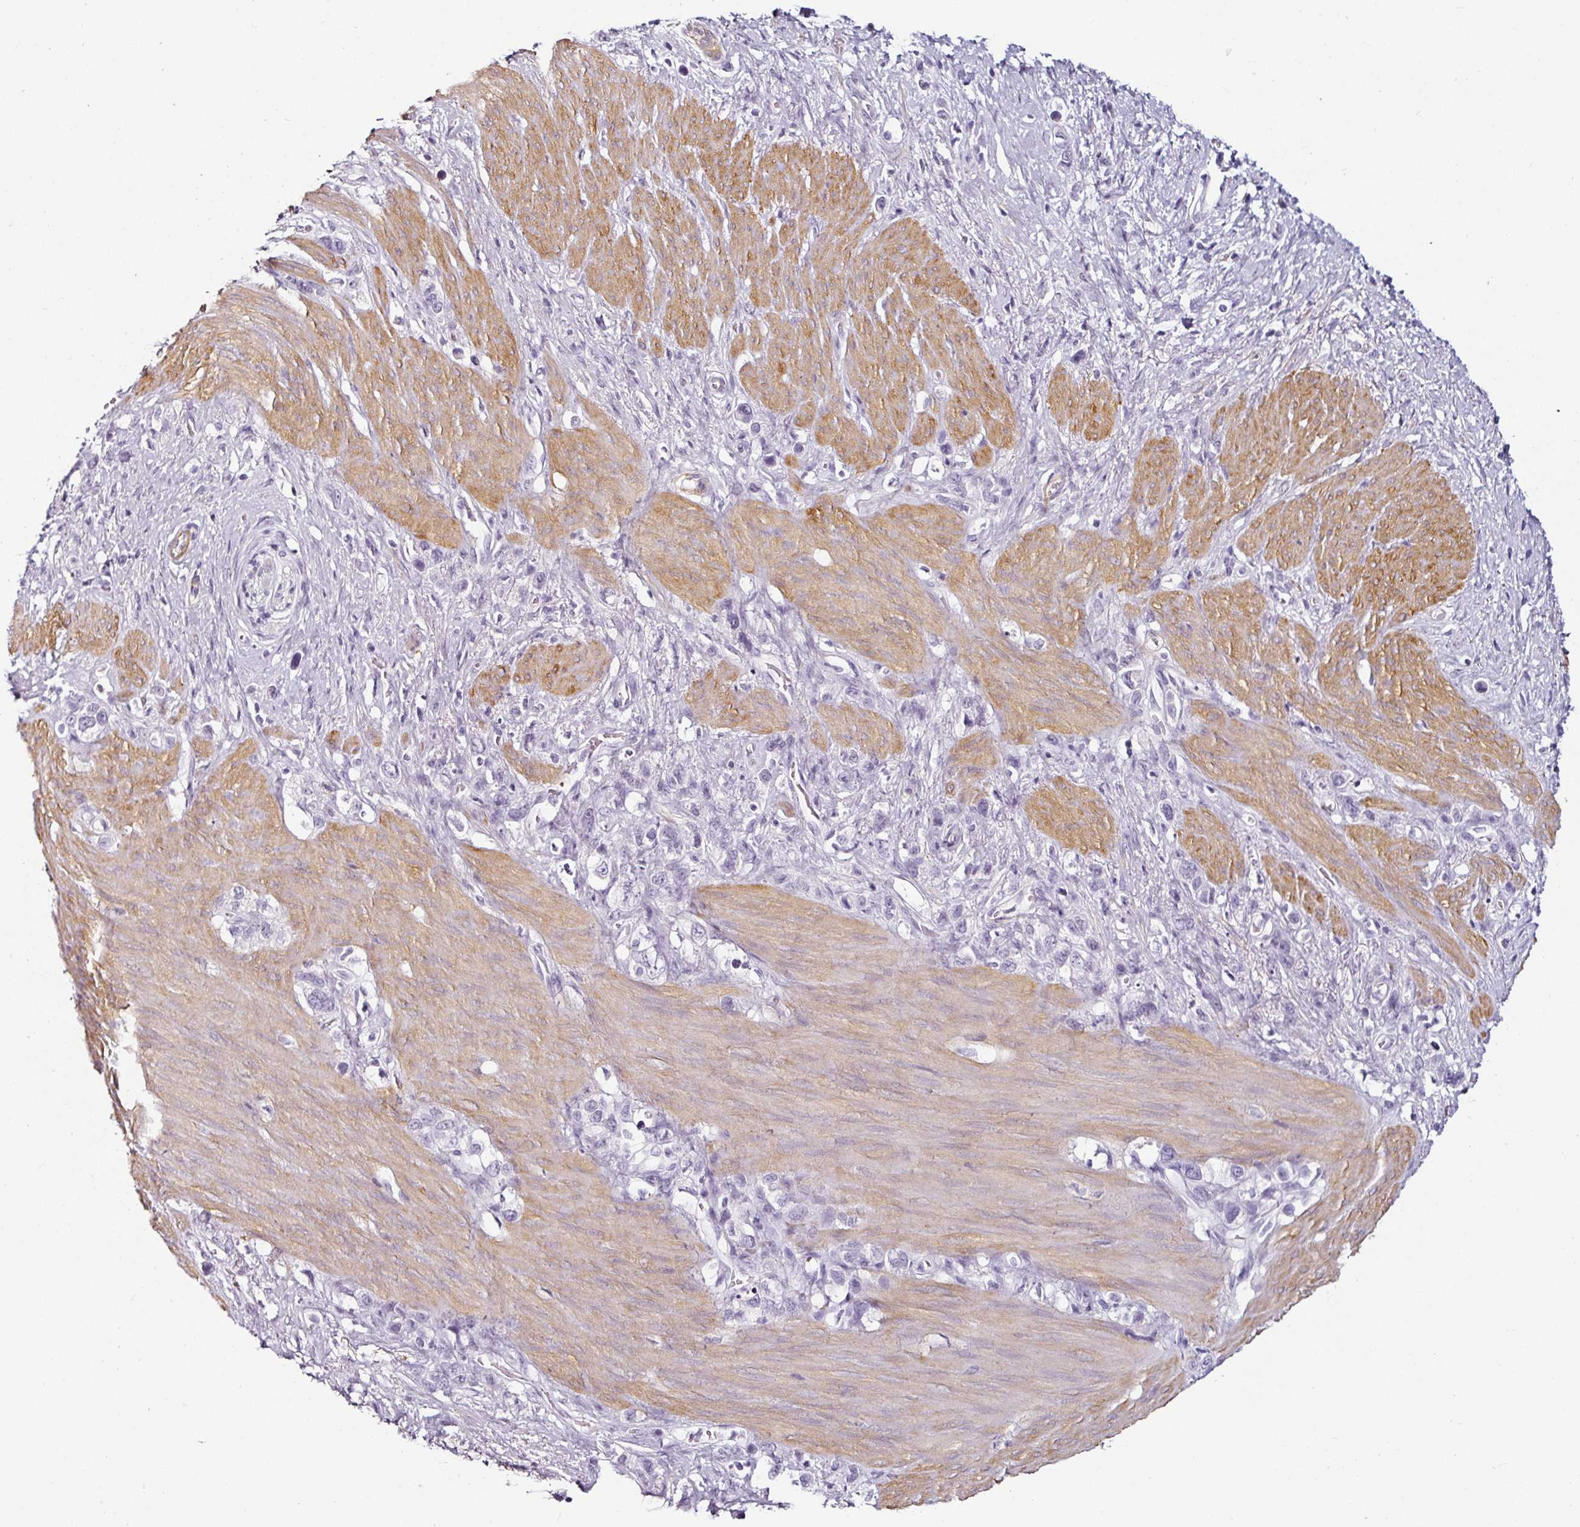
{"staining": {"intensity": "negative", "quantity": "none", "location": "none"}, "tissue": "stomach cancer", "cell_type": "Tumor cells", "image_type": "cancer", "snomed": [{"axis": "morphology", "description": "Adenocarcinoma, NOS"}, {"axis": "topography", "description": "Stomach"}], "caption": "Human stomach adenocarcinoma stained for a protein using immunohistochemistry (IHC) exhibits no expression in tumor cells.", "gene": "CAP2", "patient": {"sex": "female", "age": 65}}